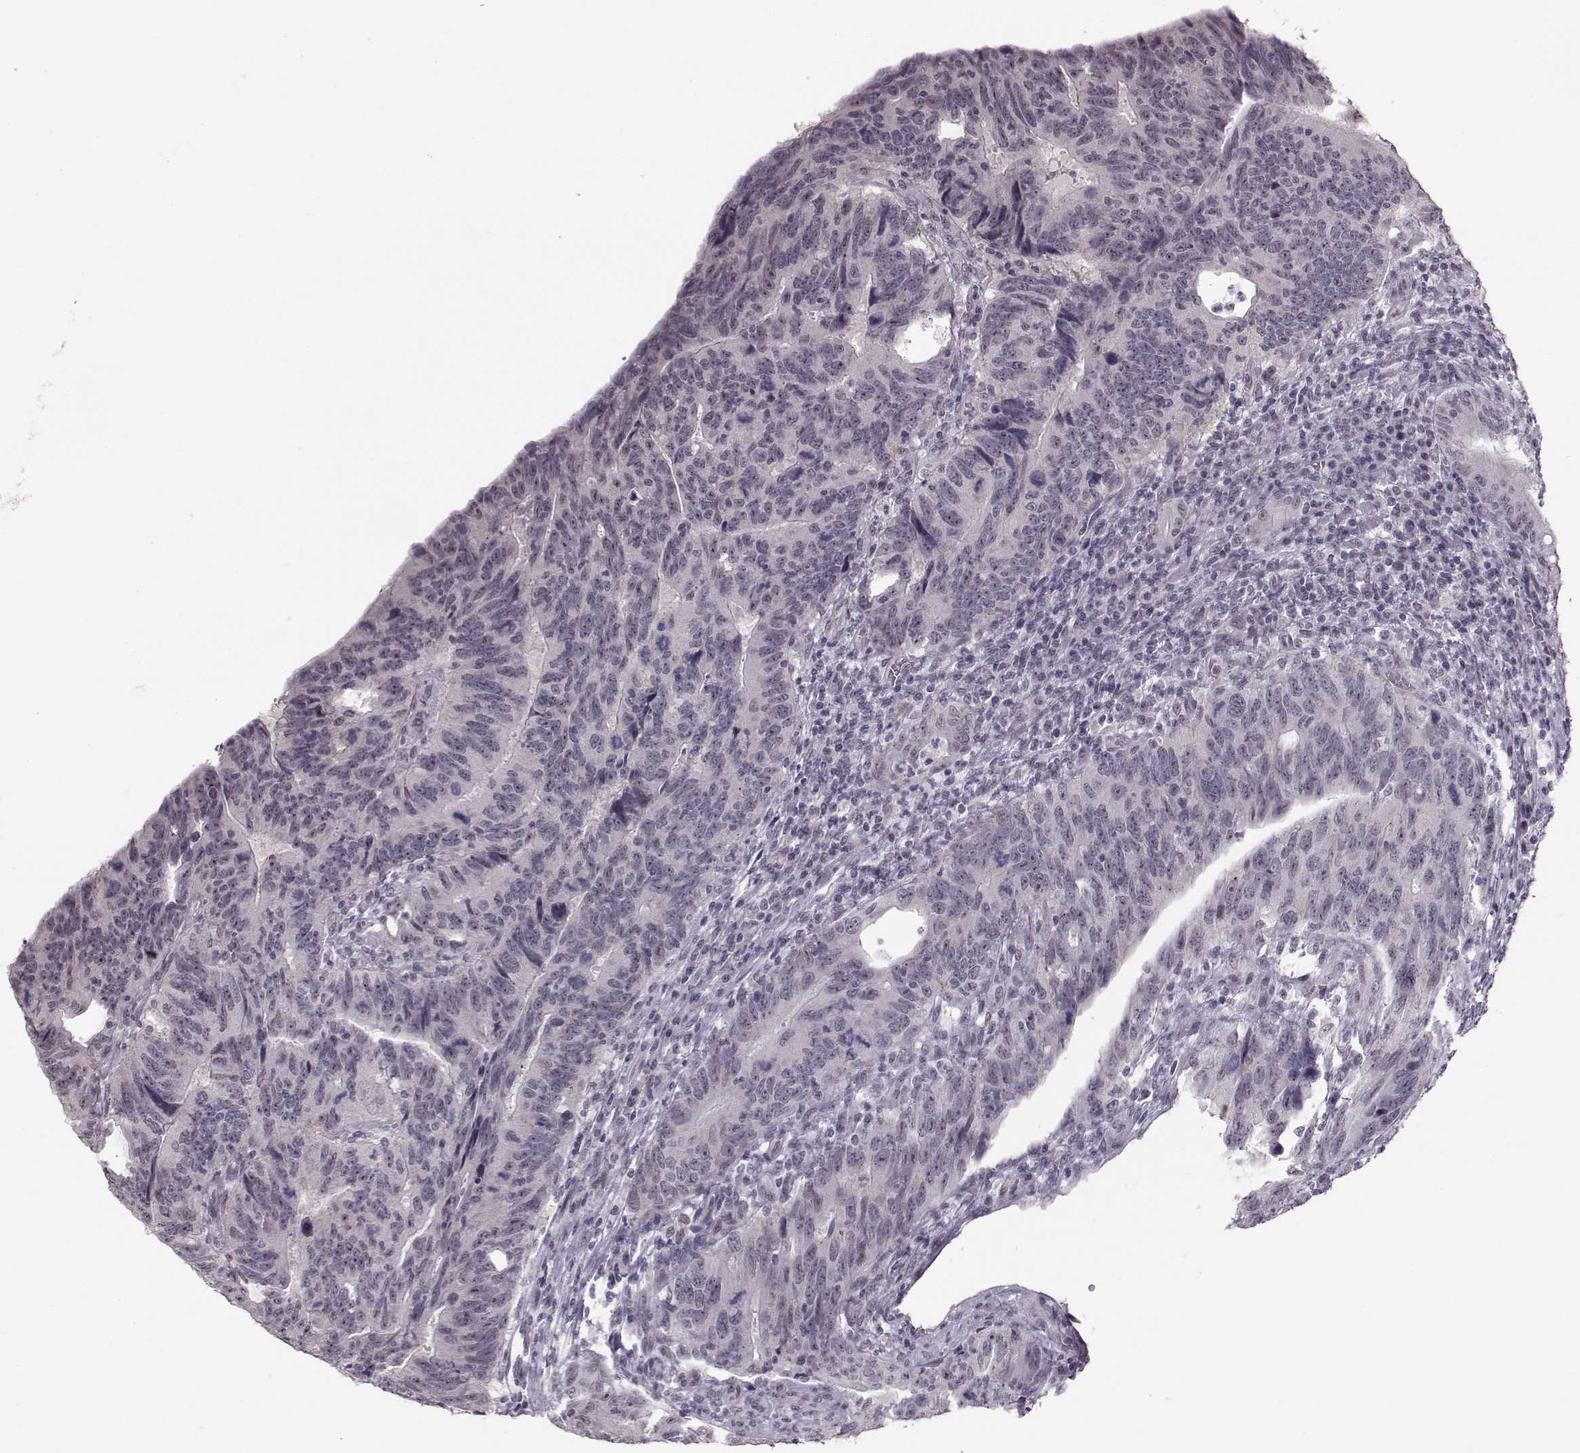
{"staining": {"intensity": "negative", "quantity": "none", "location": "none"}, "tissue": "colorectal cancer", "cell_type": "Tumor cells", "image_type": "cancer", "snomed": [{"axis": "morphology", "description": "Adenocarcinoma, NOS"}, {"axis": "topography", "description": "Colon"}], "caption": "DAB immunohistochemical staining of human adenocarcinoma (colorectal) exhibits no significant expression in tumor cells. The staining was performed using DAB to visualize the protein expression in brown, while the nuclei were stained in blue with hematoxylin (Magnification: 20x).", "gene": "PCP4", "patient": {"sex": "female", "age": 77}}